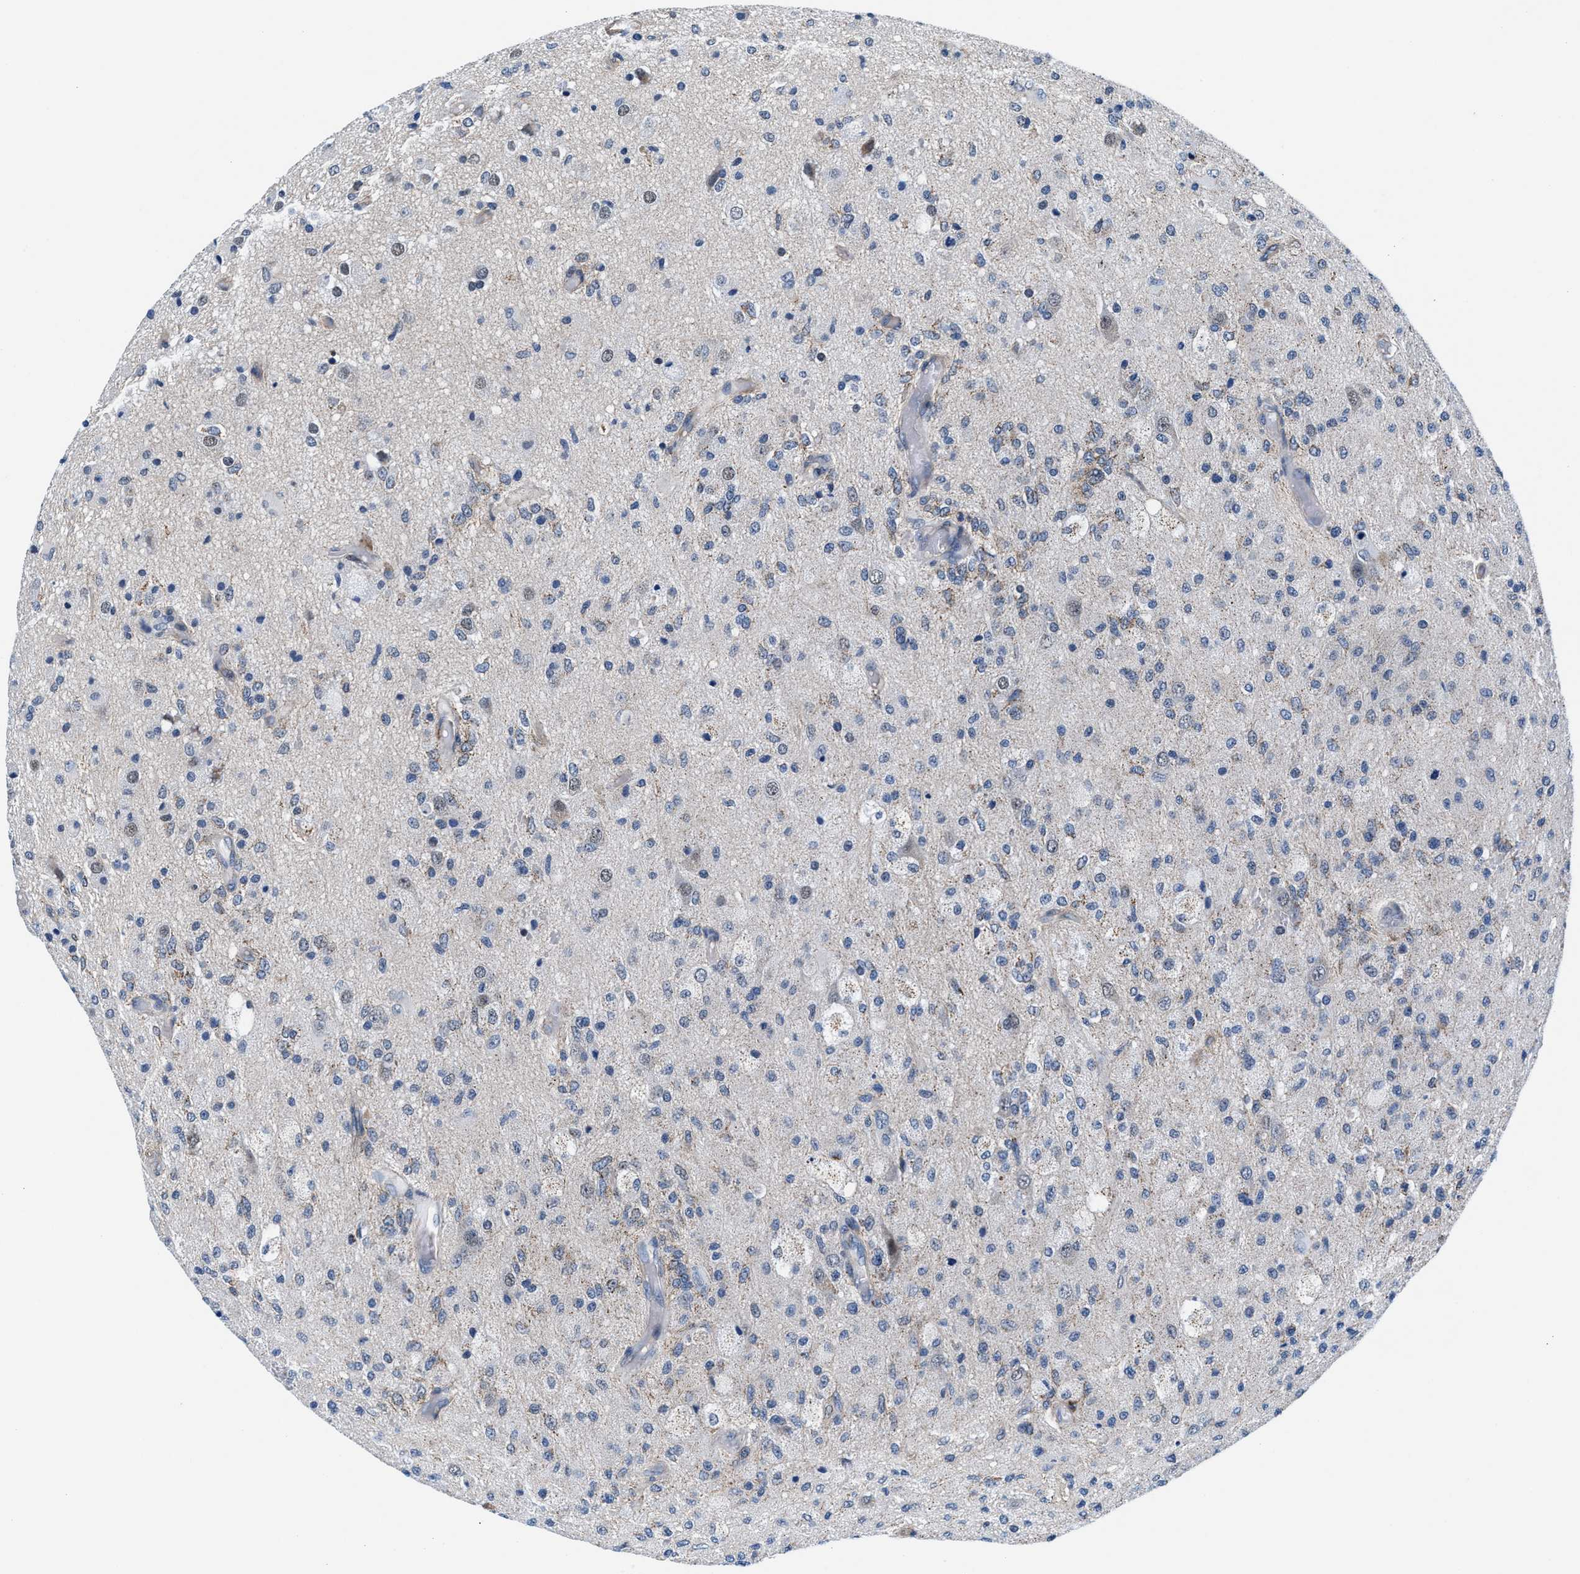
{"staining": {"intensity": "weak", "quantity": "<25%", "location": "cytoplasmic/membranous"}, "tissue": "glioma", "cell_type": "Tumor cells", "image_type": "cancer", "snomed": [{"axis": "morphology", "description": "Normal tissue, NOS"}, {"axis": "morphology", "description": "Glioma, malignant, High grade"}, {"axis": "topography", "description": "Cerebral cortex"}], "caption": "IHC of glioma displays no staining in tumor cells.", "gene": "NKTR", "patient": {"sex": "male", "age": 77}}